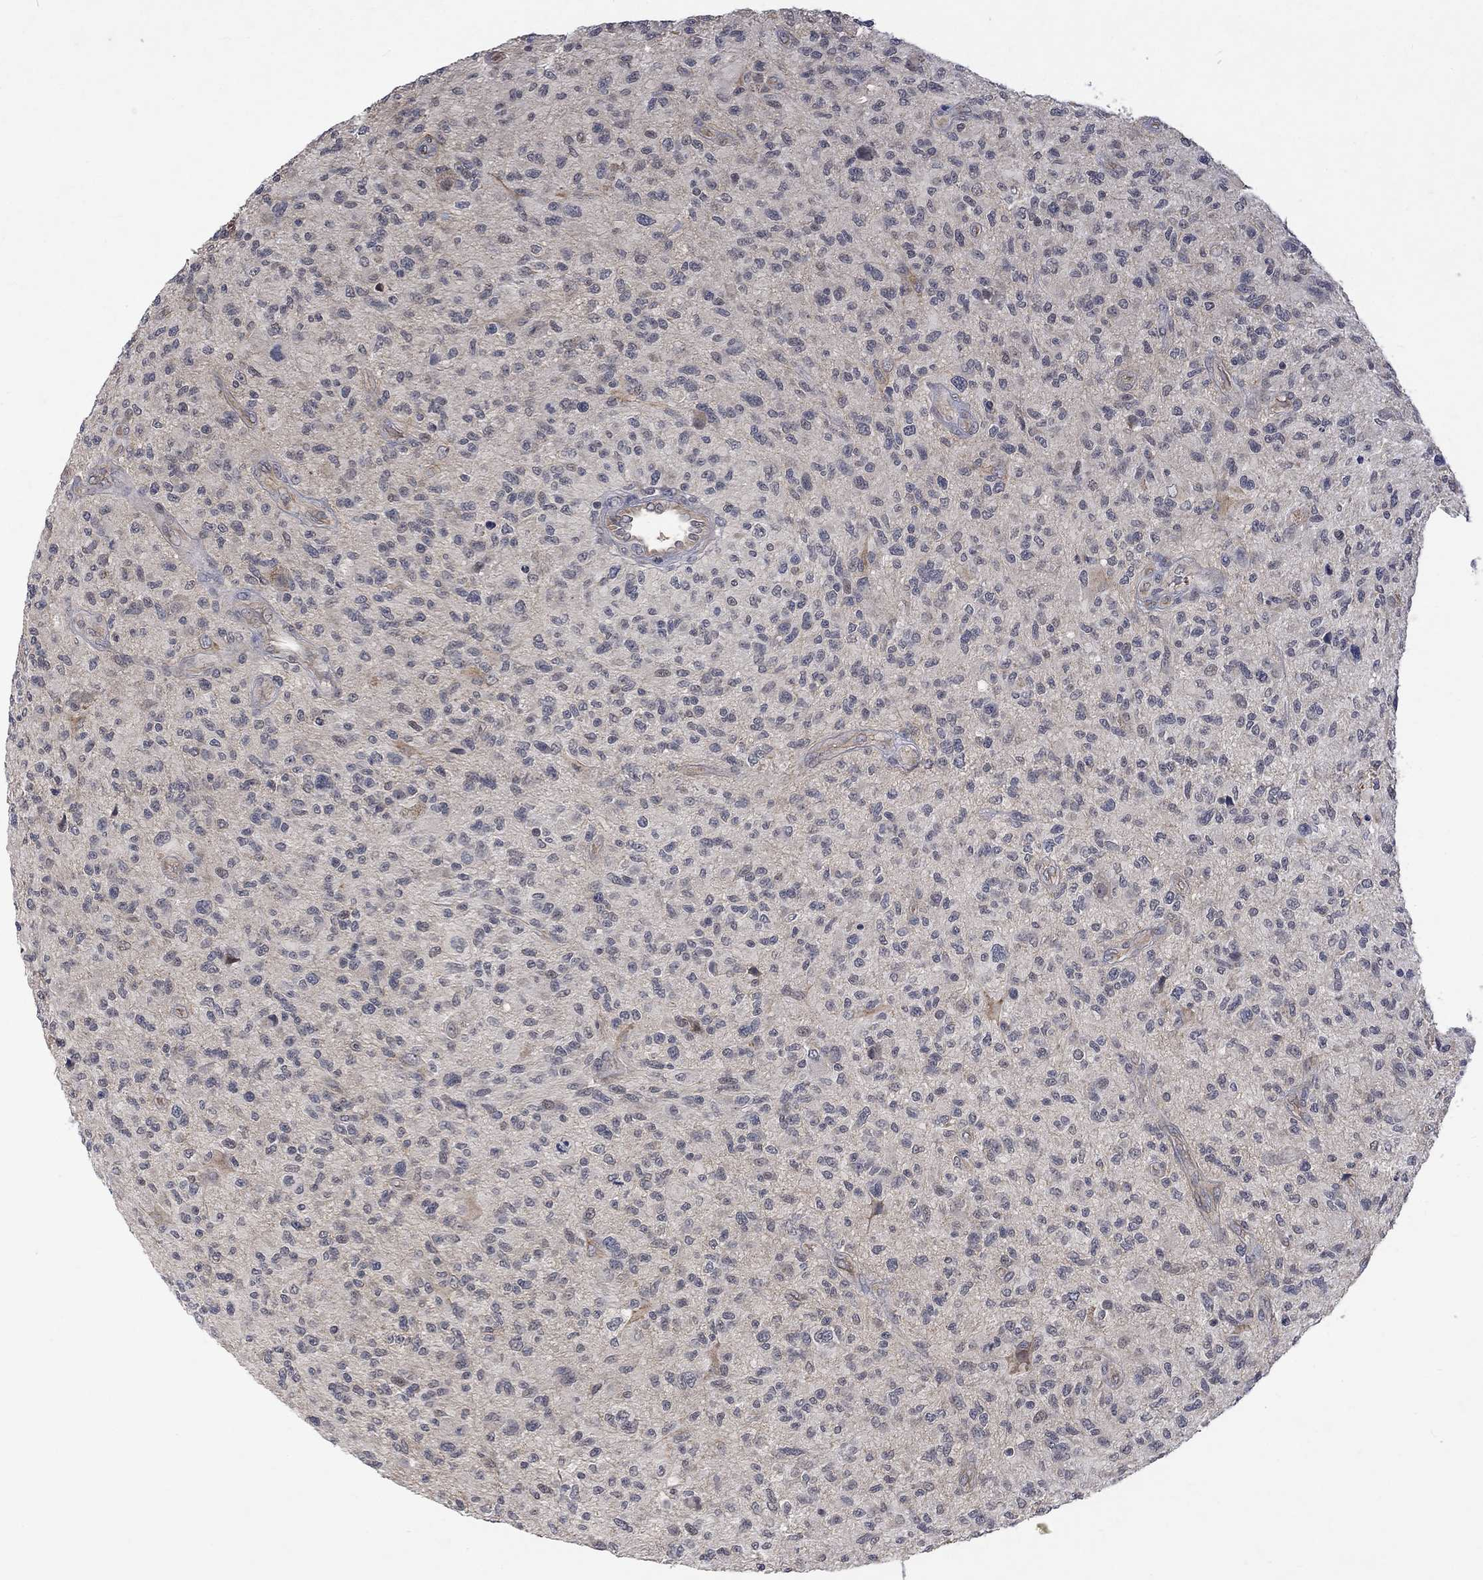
{"staining": {"intensity": "negative", "quantity": "none", "location": "none"}, "tissue": "glioma", "cell_type": "Tumor cells", "image_type": "cancer", "snomed": [{"axis": "morphology", "description": "Glioma, malignant, High grade"}, {"axis": "topography", "description": "Brain"}], "caption": "Human high-grade glioma (malignant) stained for a protein using immunohistochemistry shows no staining in tumor cells.", "gene": "GRIN2D", "patient": {"sex": "male", "age": 47}}